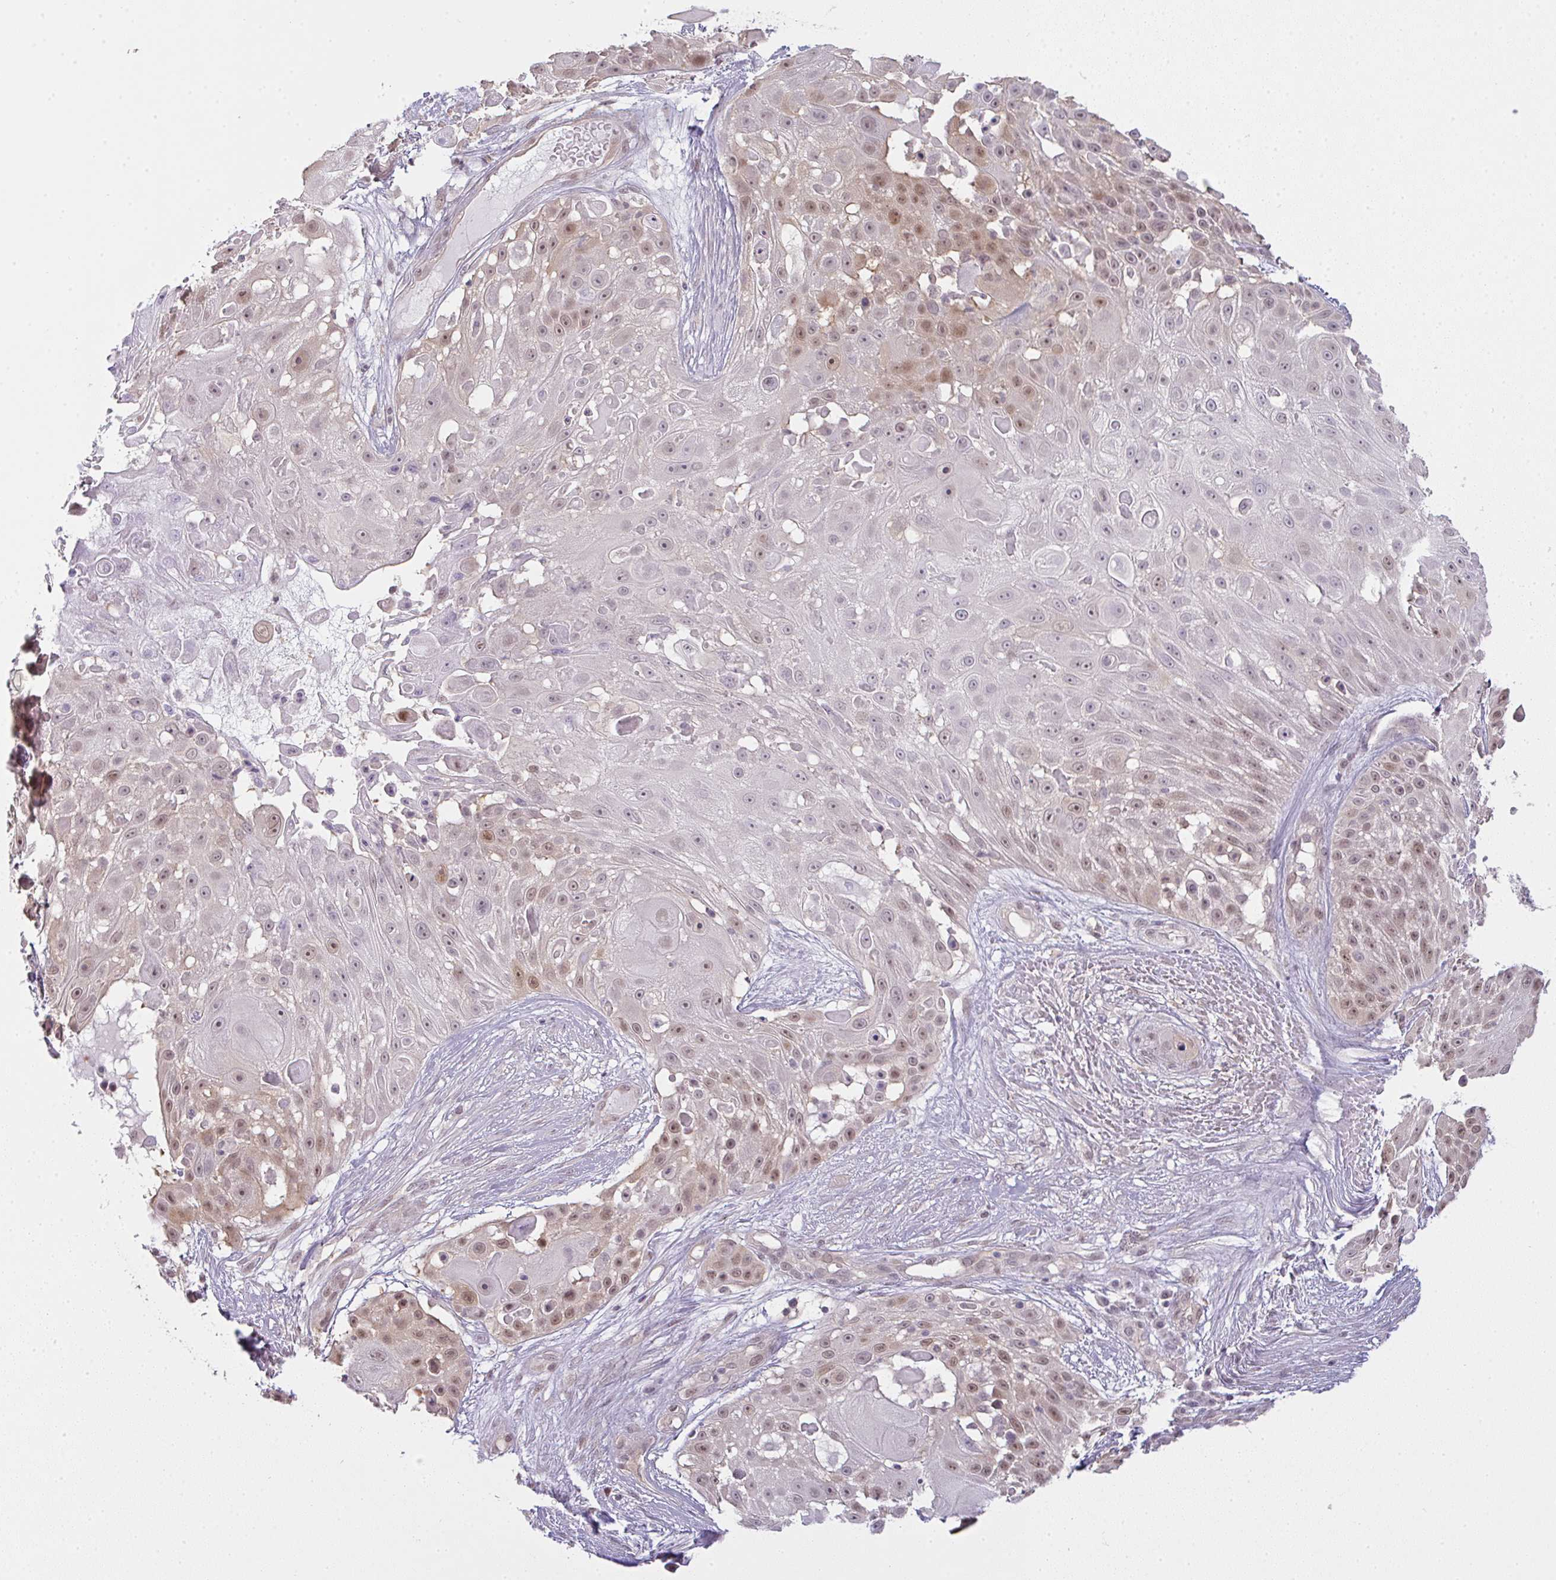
{"staining": {"intensity": "moderate", "quantity": "25%-75%", "location": "nuclear"}, "tissue": "skin cancer", "cell_type": "Tumor cells", "image_type": "cancer", "snomed": [{"axis": "morphology", "description": "Squamous cell carcinoma, NOS"}, {"axis": "topography", "description": "Skin"}], "caption": "Brown immunohistochemical staining in skin cancer reveals moderate nuclear expression in approximately 25%-75% of tumor cells.", "gene": "CSE1L", "patient": {"sex": "female", "age": 86}}